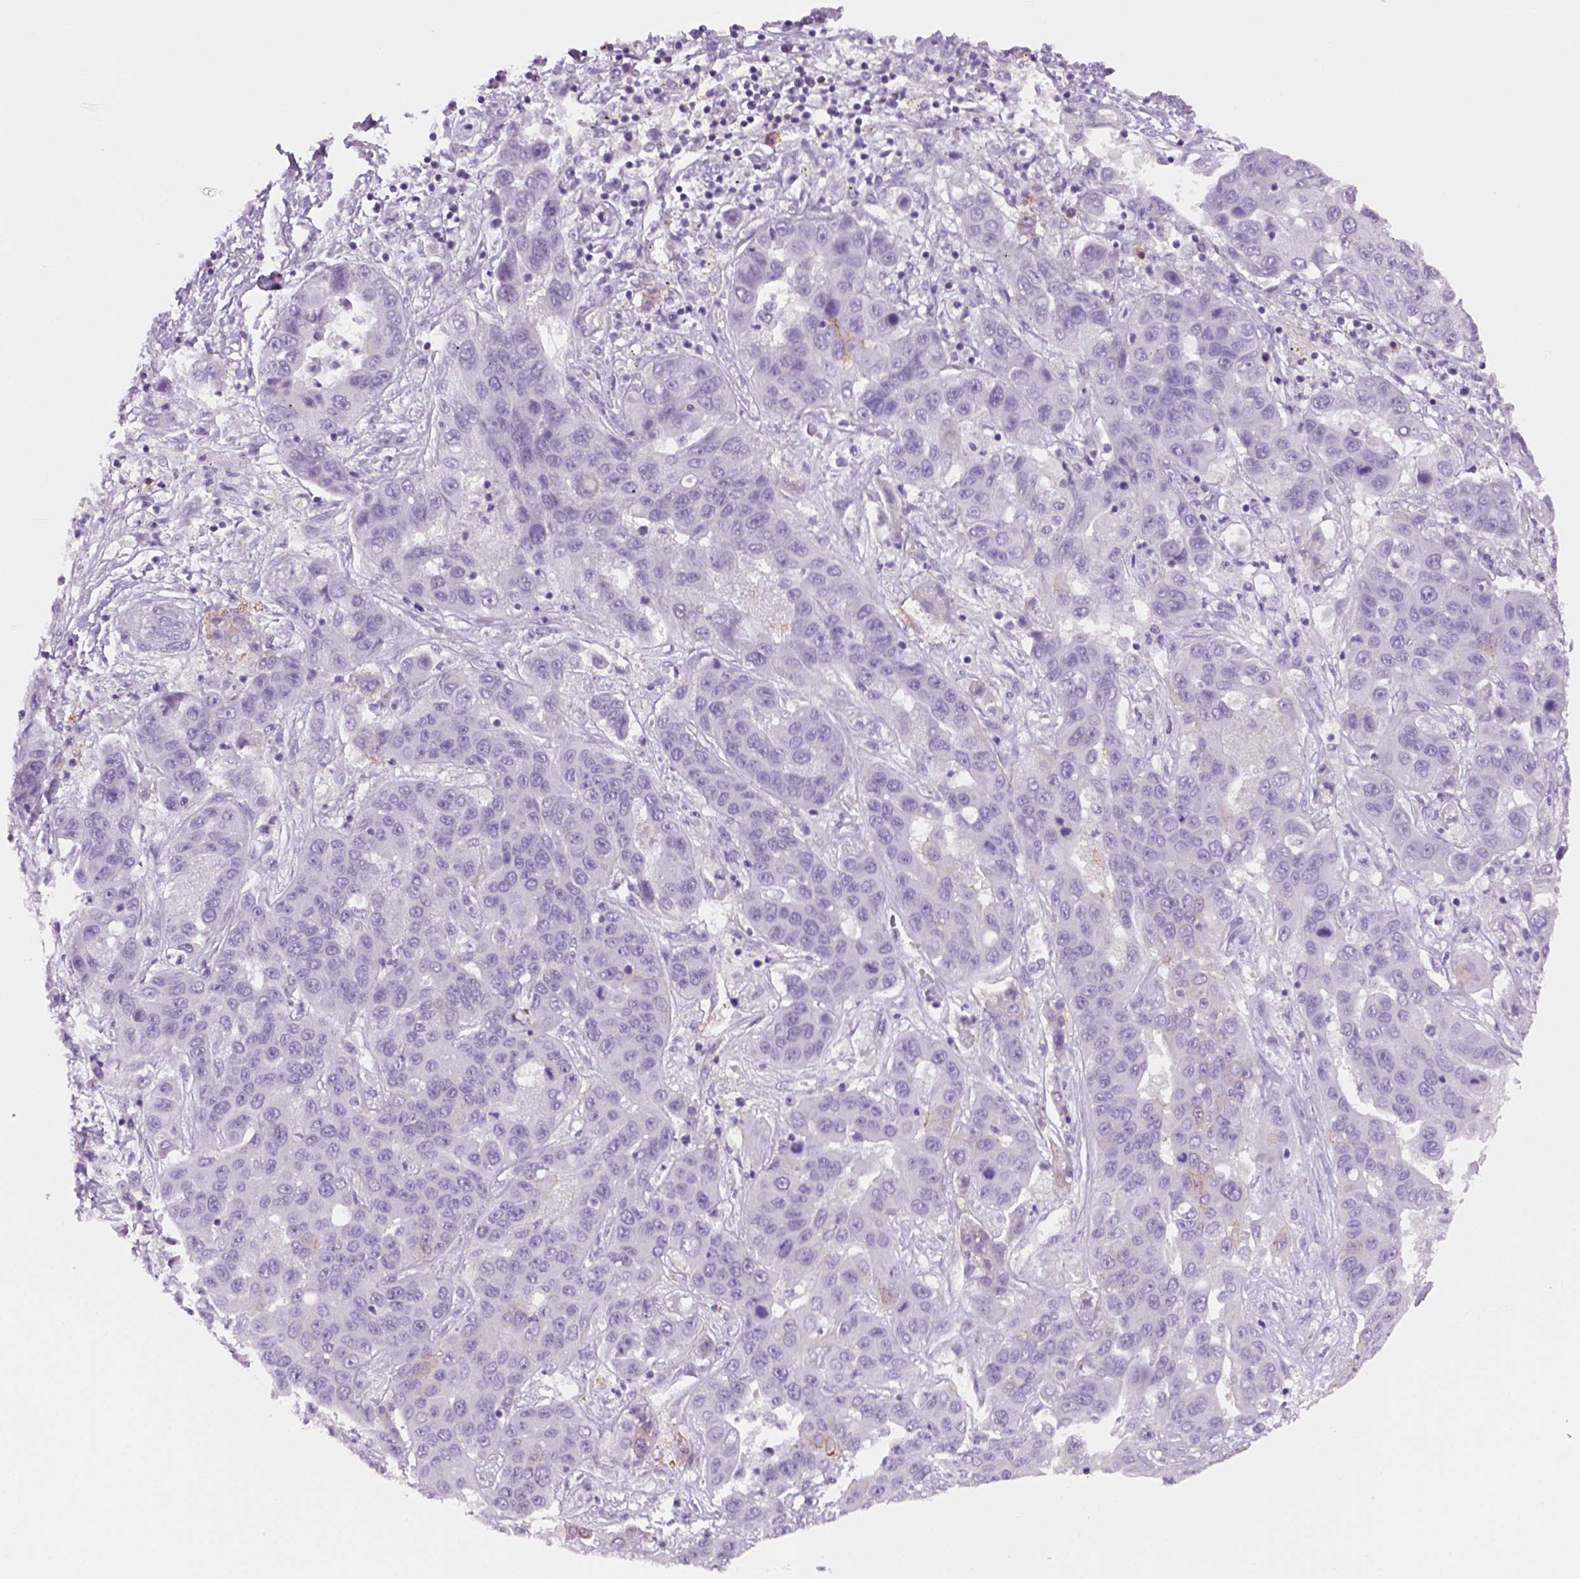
{"staining": {"intensity": "negative", "quantity": "none", "location": "none"}, "tissue": "liver cancer", "cell_type": "Tumor cells", "image_type": "cancer", "snomed": [{"axis": "morphology", "description": "Cholangiocarcinoma"}, {"axis": "topography", "description": "Liver"}], "caption": "Immunohistochemistry (IHC) image of neoplastic tissue: liver cancer stained with DAB (3,3'-diaminobenzidine) reveals no significant protein positivity in tumor cells. (Immunohistochemistry, brightfield microscopy, high magnification).", "gene": "AQP3", "patient": {"sex": "female", "age": 52}}